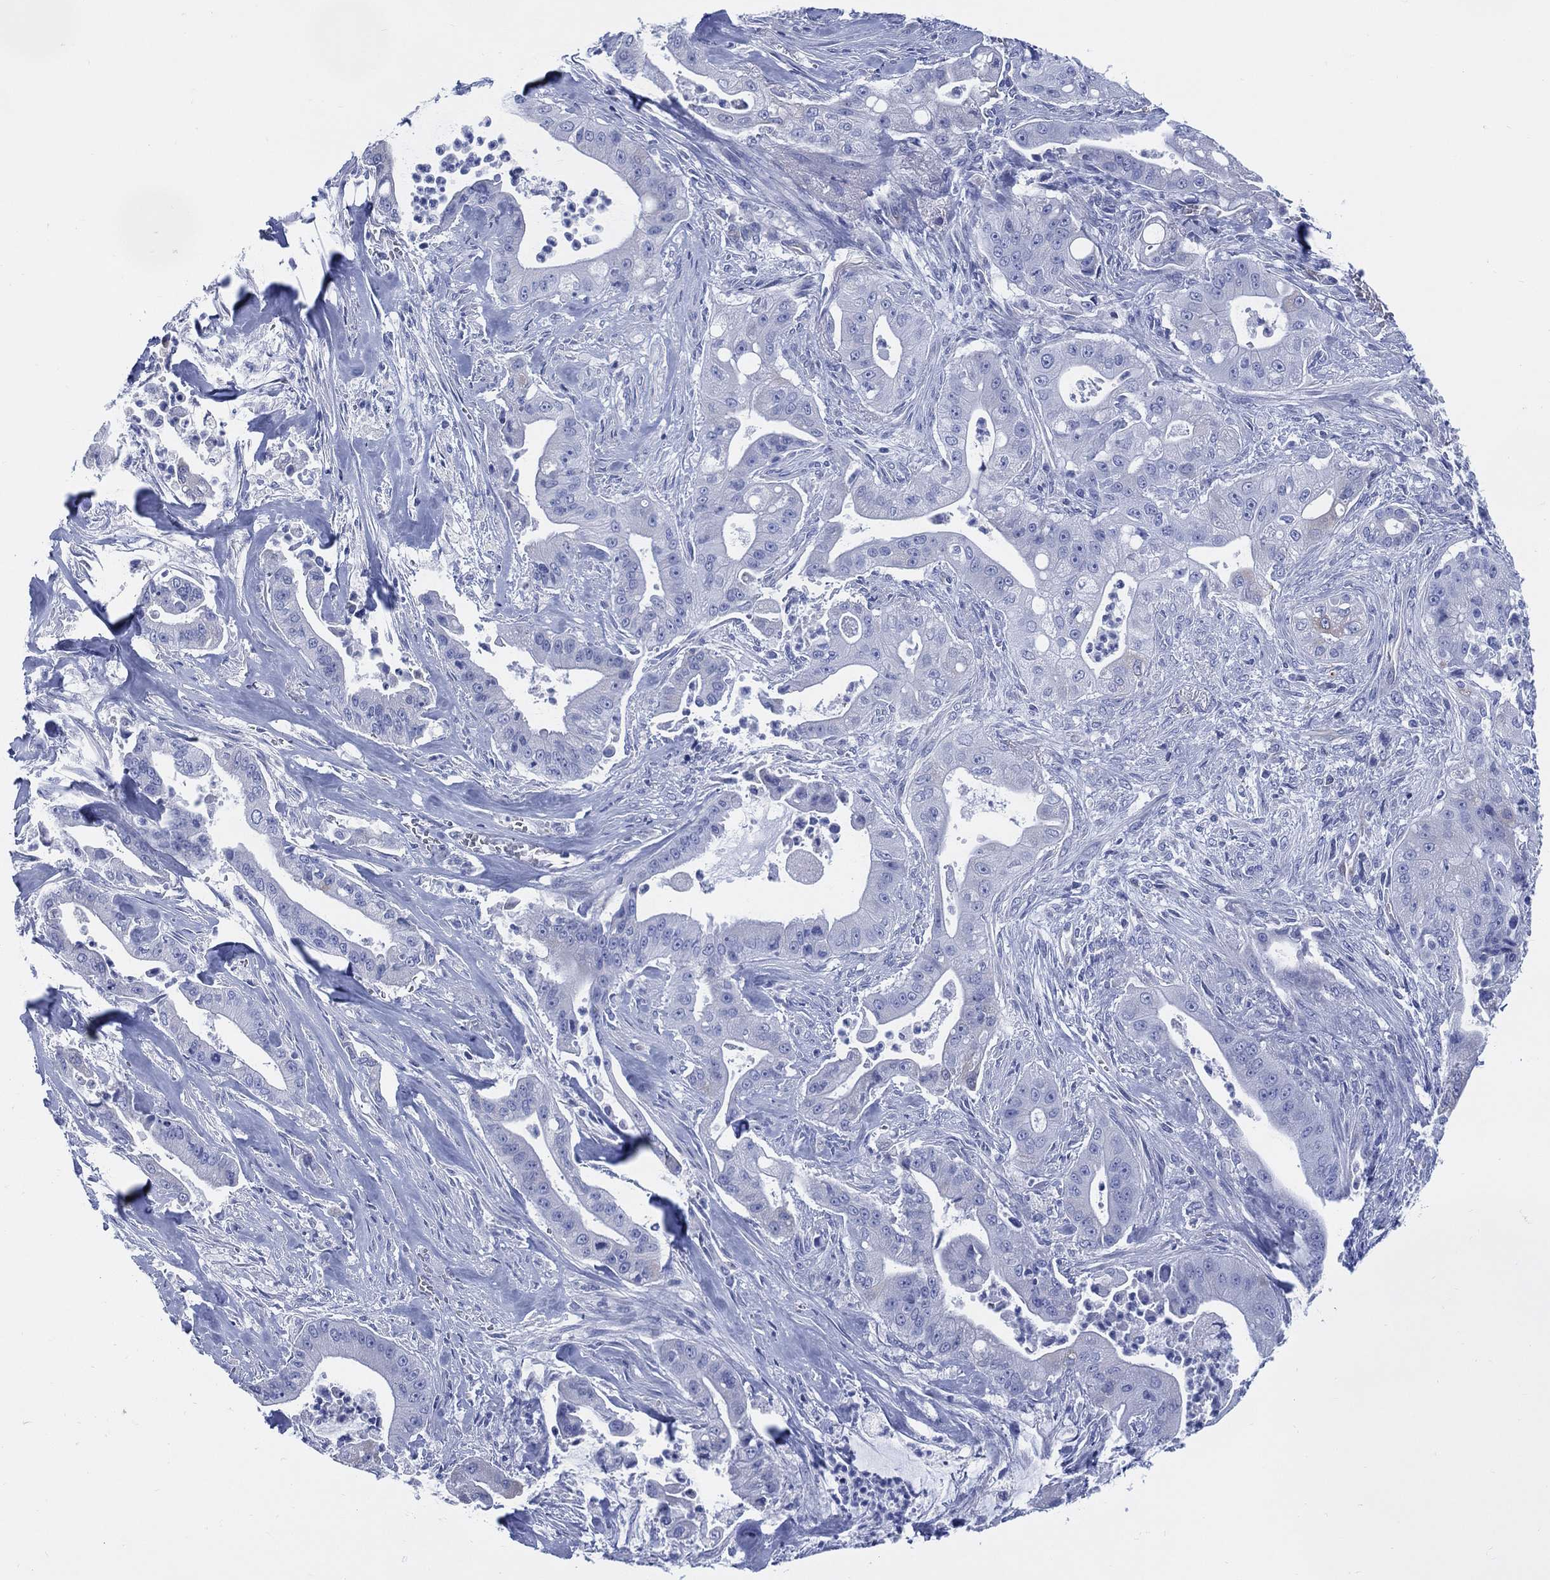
{"staining": {"intensity": "negative", "quantity": "none", "location": "none"}, "tissue": "pancreatic cancer", "cell_type": "Tumor cells", "image_type": "cancer", "snomed": [{"axis": "morphology", "description": "Normal tissue, NOS"}, {"axis": "morphology", "description": "Inflammation, NOS"}, {"axis": "morphology", "description": "Adenocarcinoma, NOS"}, {"axis": "topography", "description": "Pancreas"}], "caption": "Immunohistochemistry of pancreatic cancer demonstrates no positivity in tumor cells.", "gene": "DDI1", "patient": {"sex": "male", "age": 57}}